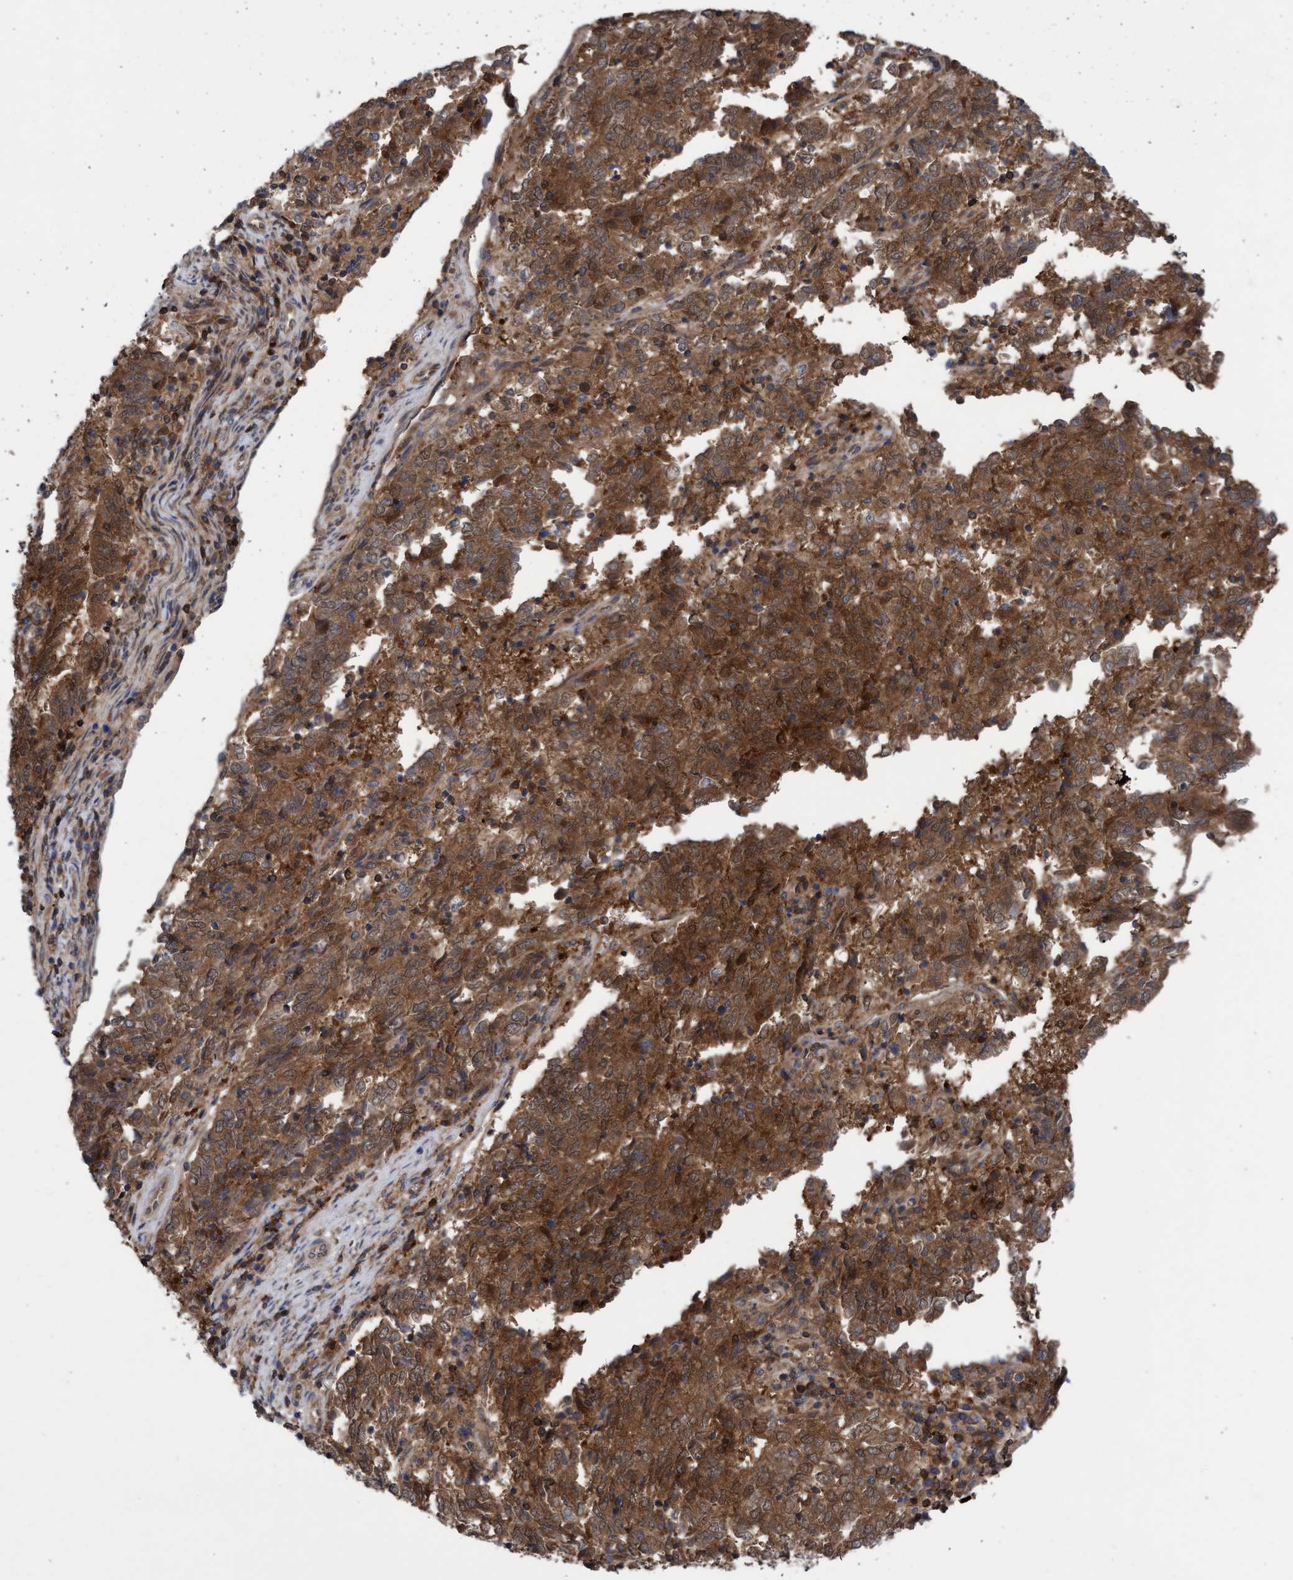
{"staining": {"intensity": "strong", "quantity": ">75%", "location": "cytoplasmic/membranous"}, "tissue": "endometrial cancer", "cell_type": "Tumor cells", "image_type": "cancer", "snomed": [{"axis": "morphology", "description": "Adenocarcinoma, NOS"}, {"axis": "topography", "description": "Endometrium"}], "caption": "Protein expression by IHC demonstrates strong cytoplasmic/membranous positivity in about >75% of tumor cells in endometrial cancer (adenocarcinoma).", "gene": "GLOD4", "patient": {"sex": "female", "age": 80}}